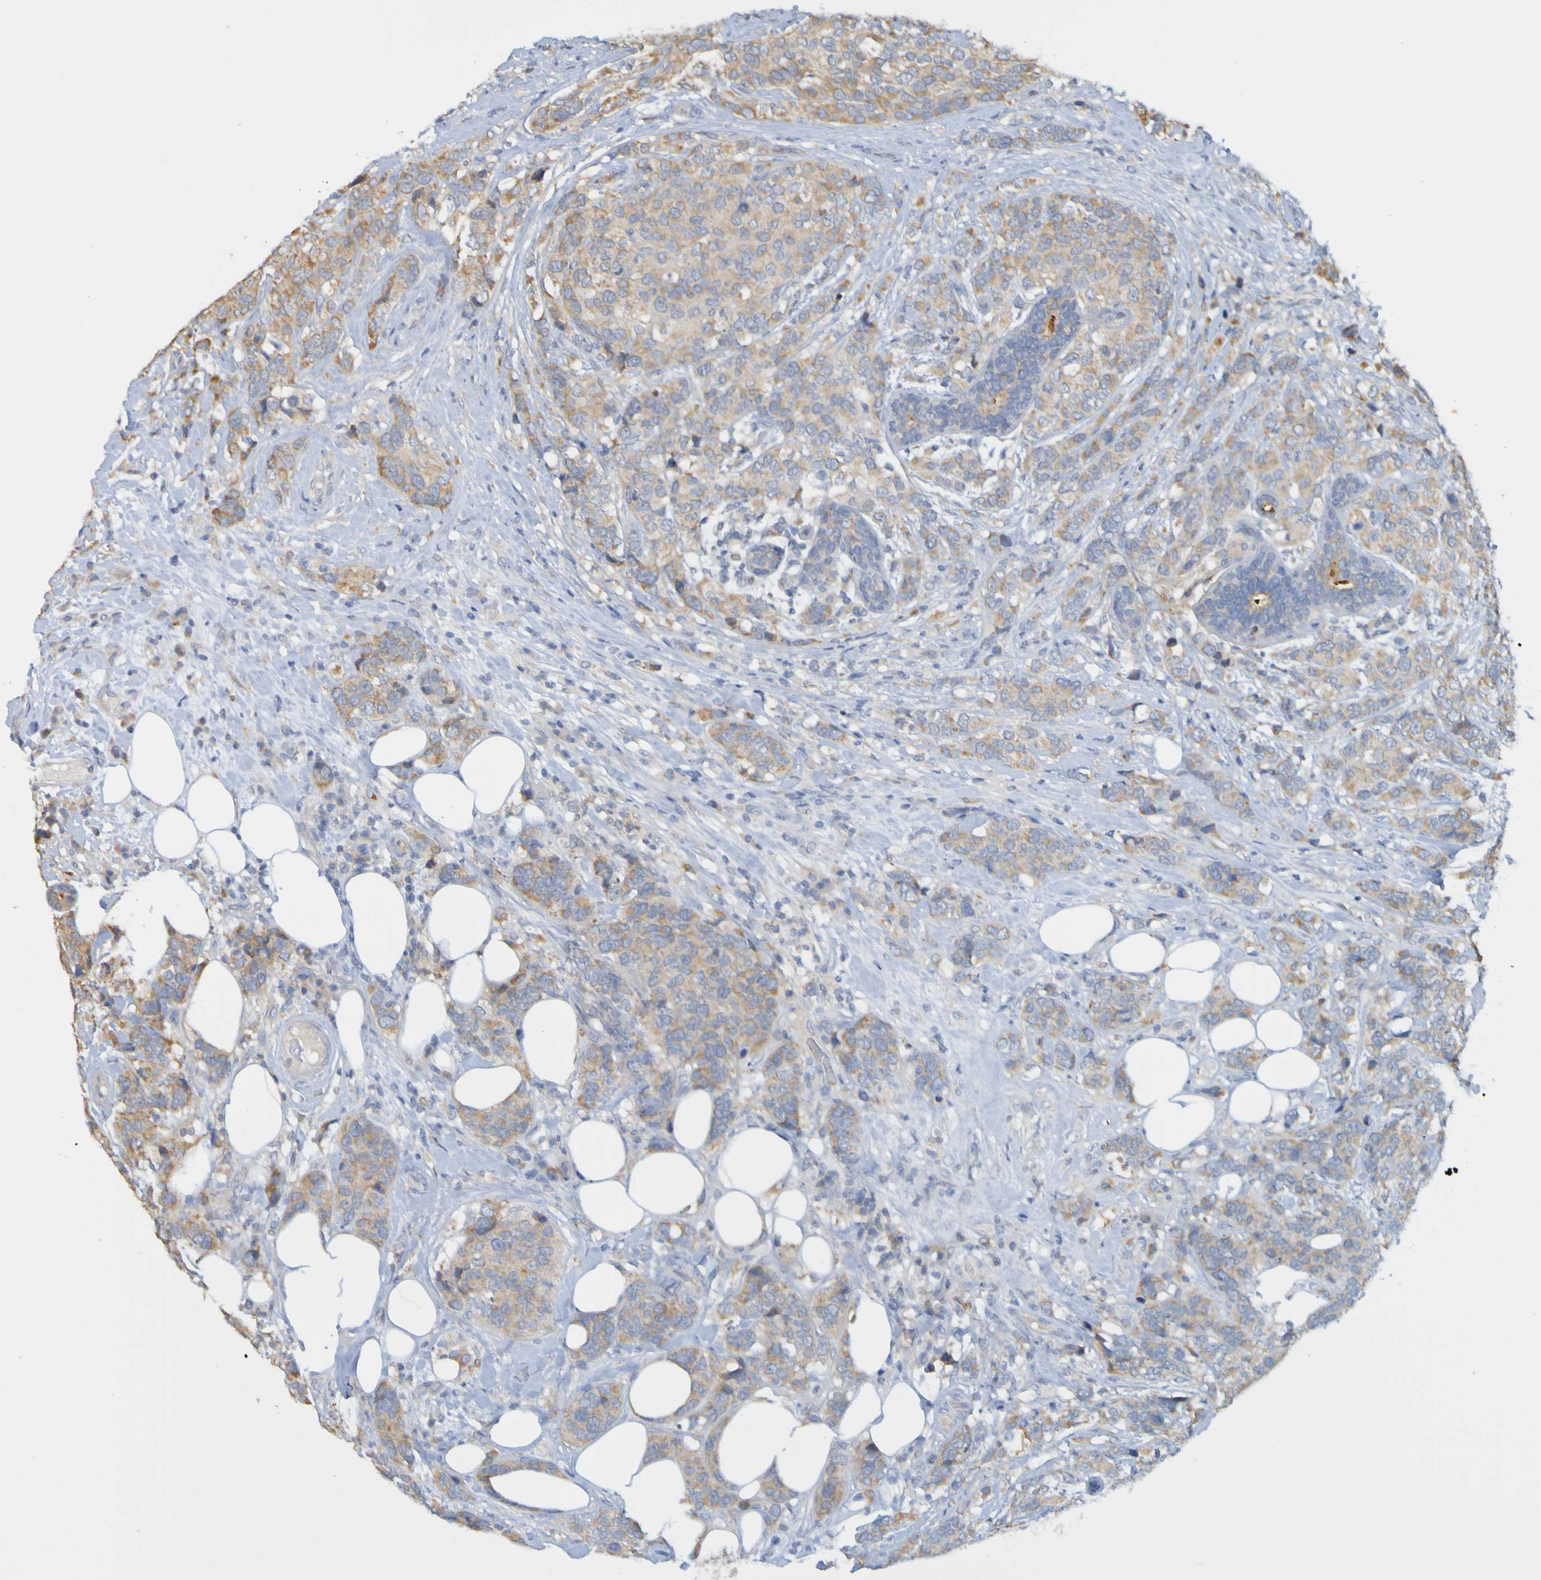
{"staining": {"intensity": "moderate", "quantity": "25%-75%", "location": "cytoplasmic/membranous"}, "tissue": "breast cancer", "cell_type": "Tumor cells", "image_type": "cancer", "snomed": [{"axis": "morphology", "description": "Lobular carcinoma"}, {"axis": "topography", "description": "Breast"}], "caption": "A brown stain highlights moderate cytoplasmic/membranous positivity of a protein in human breast lobular carcinoma tumor cells.", "gene": "NAV2", "patient": {"sex": "female", "age": 59}}